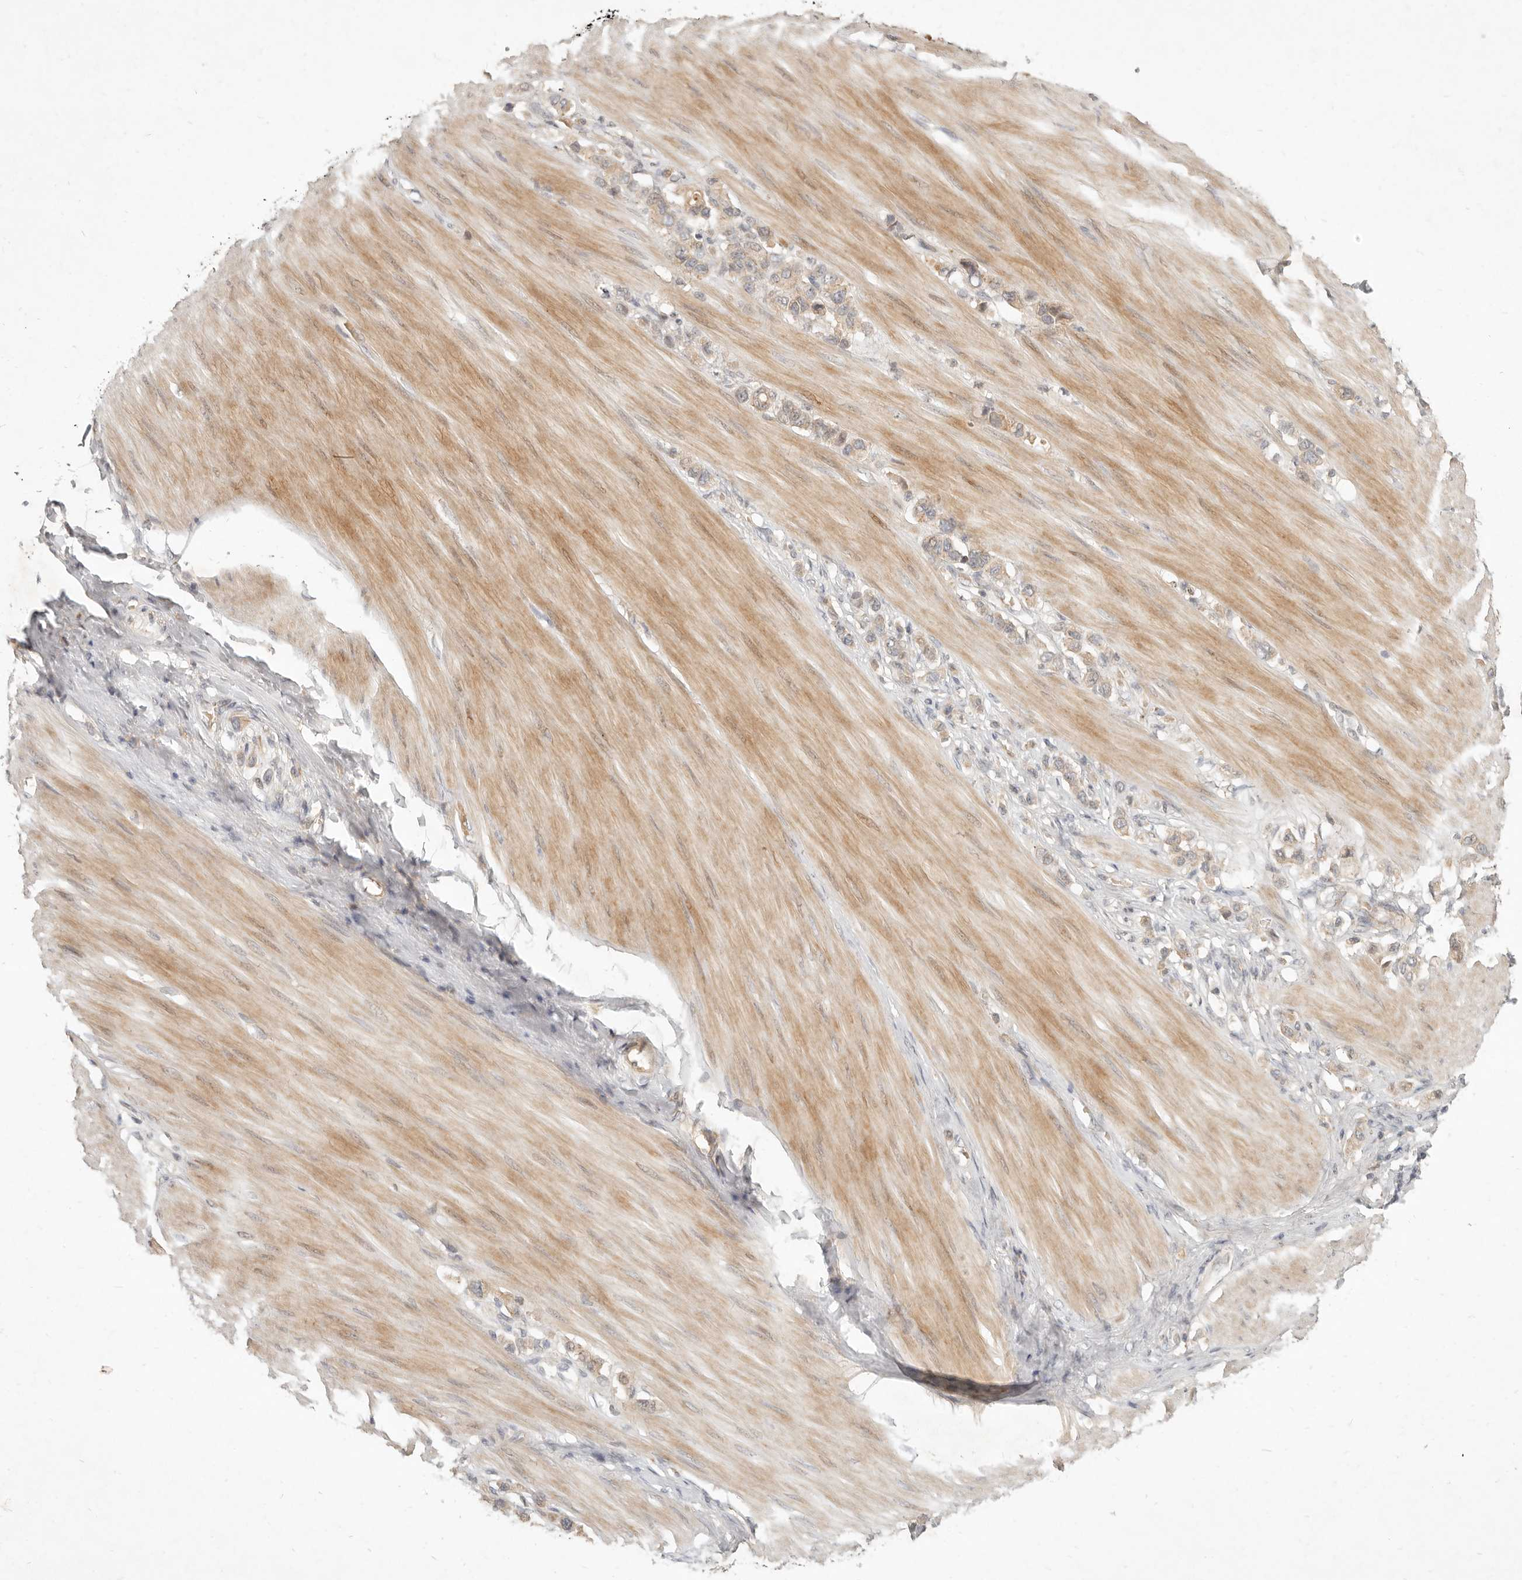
{"staining": {"intensity": "weak", "quantity": ">75%", "location": "cytoplasmic/membranous"}, "tissue": "stomach cancer", "cell_type": "Tumor cells", "image_type": "cancer", "snomed": [{"axis": "morphology", "description": "Adenocarcinoma, NOS"}, {"axis": "topography", "description": "Stomach"}], "caption": "Protein staining demonstrates weak cytoplasmic/membranous staining in about >75% of tumor cells in stomach cancer. (DAB IHC, brown staining for protein, blue staining for nuclei).", "gene": "UBXN11", "patient": {"sex": "female", "age": 65}}